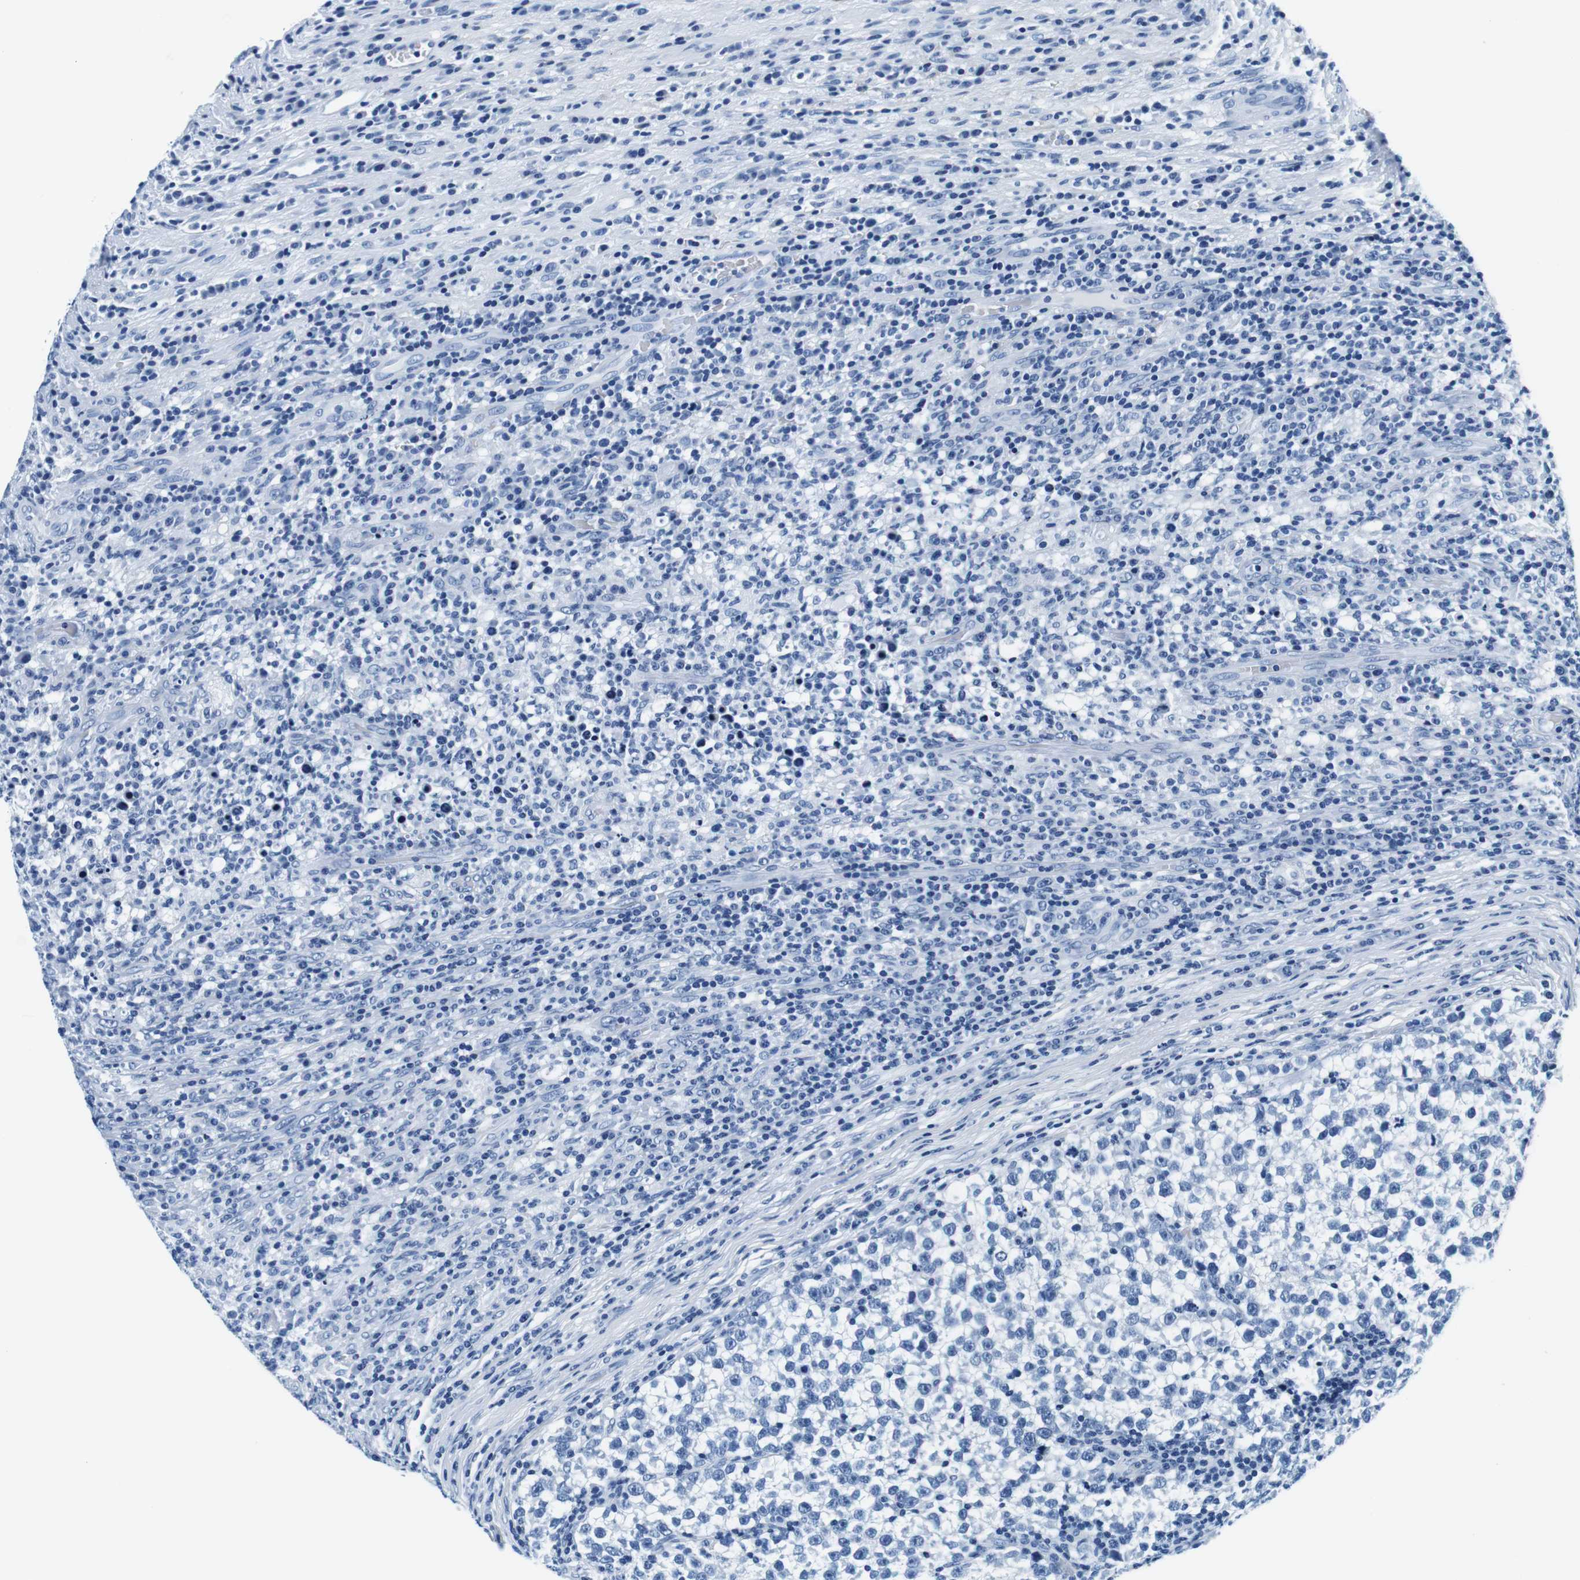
{"staining": {"intensity": "negative", "quantity": "none", "location": "none"}, "tissue": "testis cancer", "cell_type": "Tumor cells", "image_type": "cancer", "snomed": [{"axis": "morphology", "description": "Normal tissue, NOS"}, {"axis": "morphology", "description": "Seminoma, NOS"}, {"axis": "topography", "description": "Testis"}], "caption": "A high-resolution micrograph shows immunohistochemistry staining of testis cancer (seminoma), which shows no significant staining in tumor cells. (Brightfield microscopy of DAB (3,3'-diaminobenzidine) immunohistochemistry at high magnification).", "gene": "ELANE", "patient": {"sex": "male", "age": 43}}